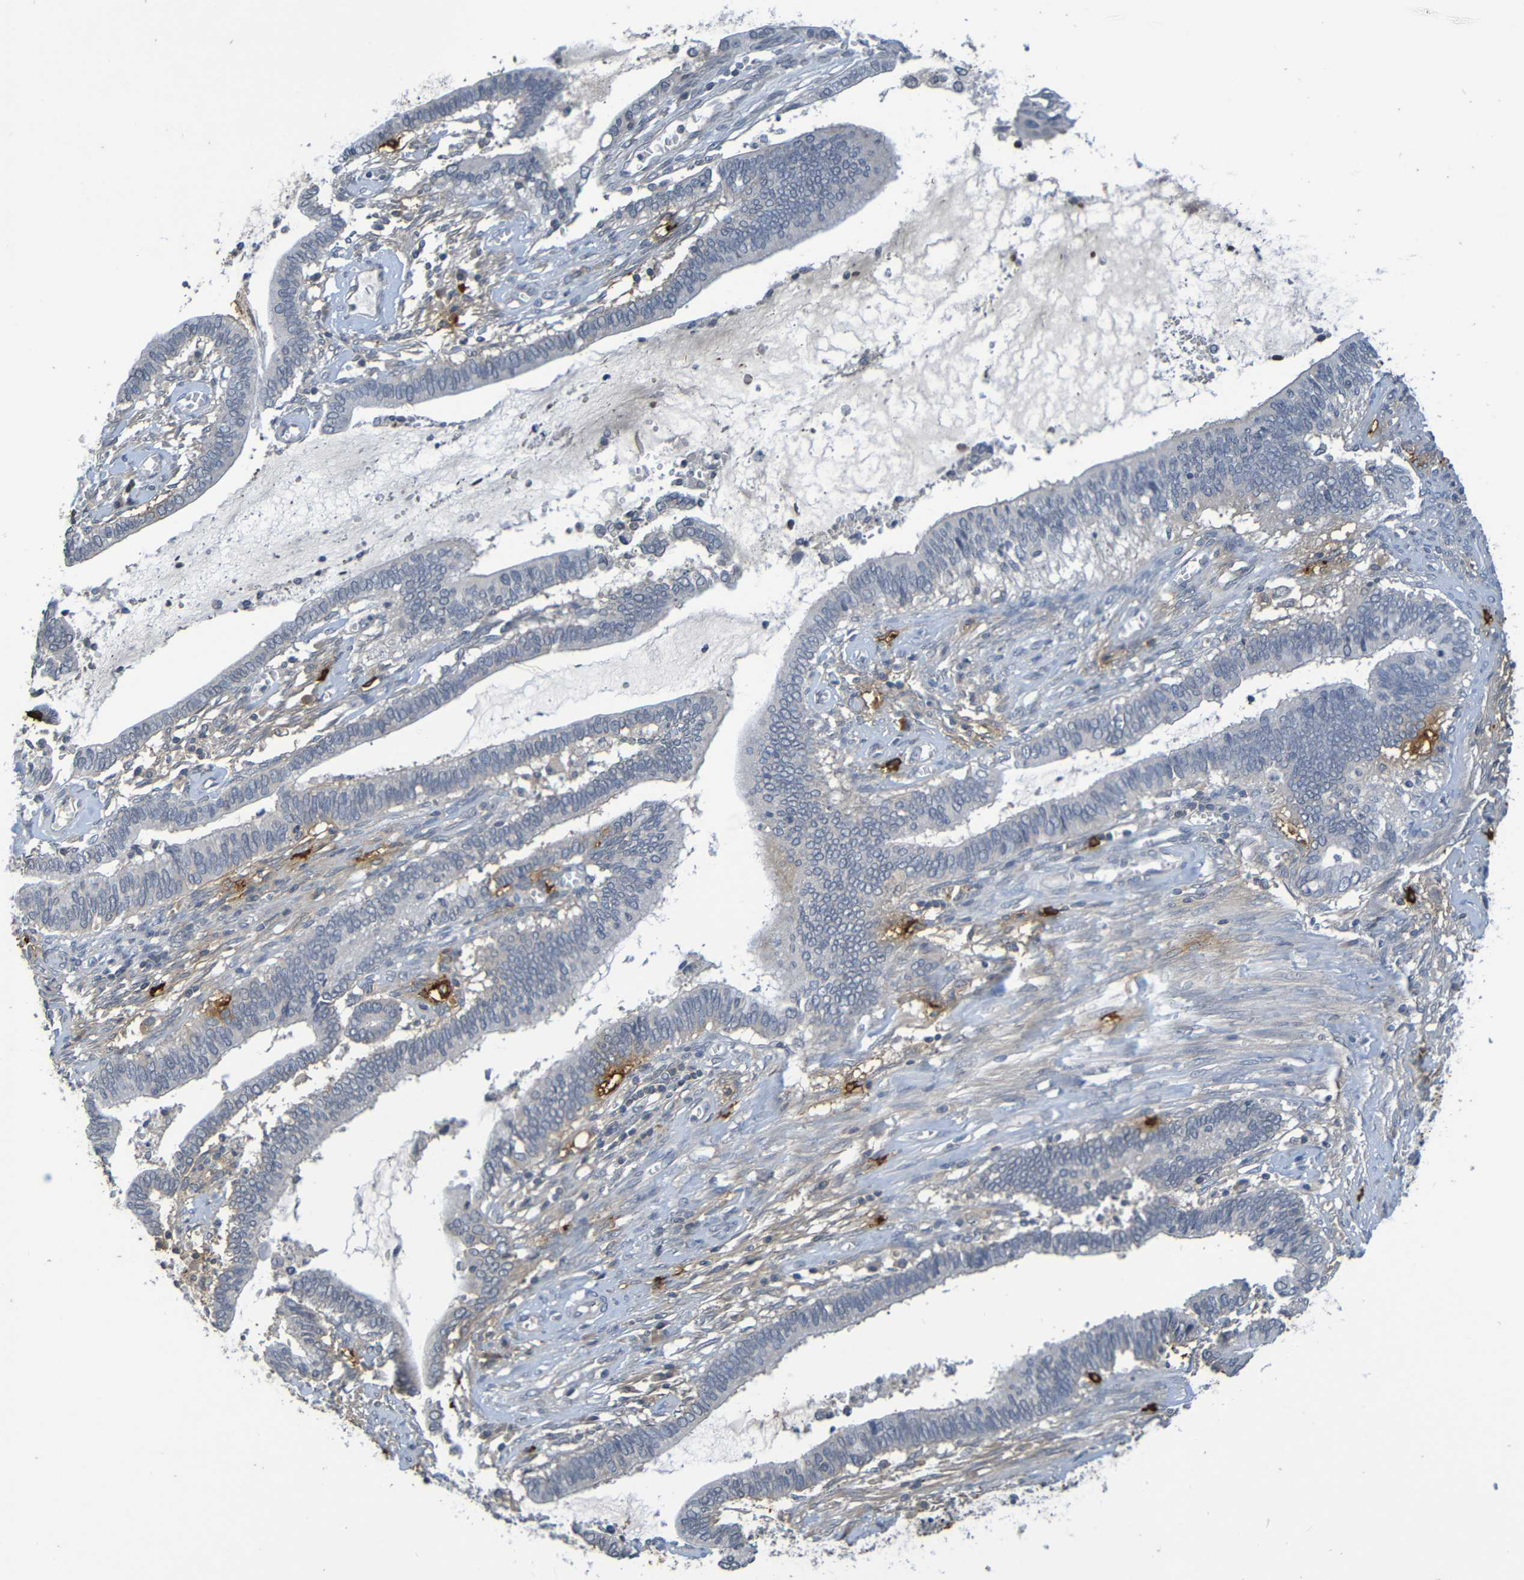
{"staining": {"intensity": "negative", "quantity": "none", "location": "none"}, "tissue": "cervical cancer", "cell_type": "Tumor cells", "image_type": "cancer", "snomed": [{"axis": "morphology", "description": "Adenocarcinoma, NOS"}, {"axis": "topography", "description": "Cervix"}], "caption": "A photomicrograph of cervical cancer stained for a protein exhibits no brown staining in tumor cells.", "gene": "C3AR1", "patient": {"sex": "female", "age": 44}}